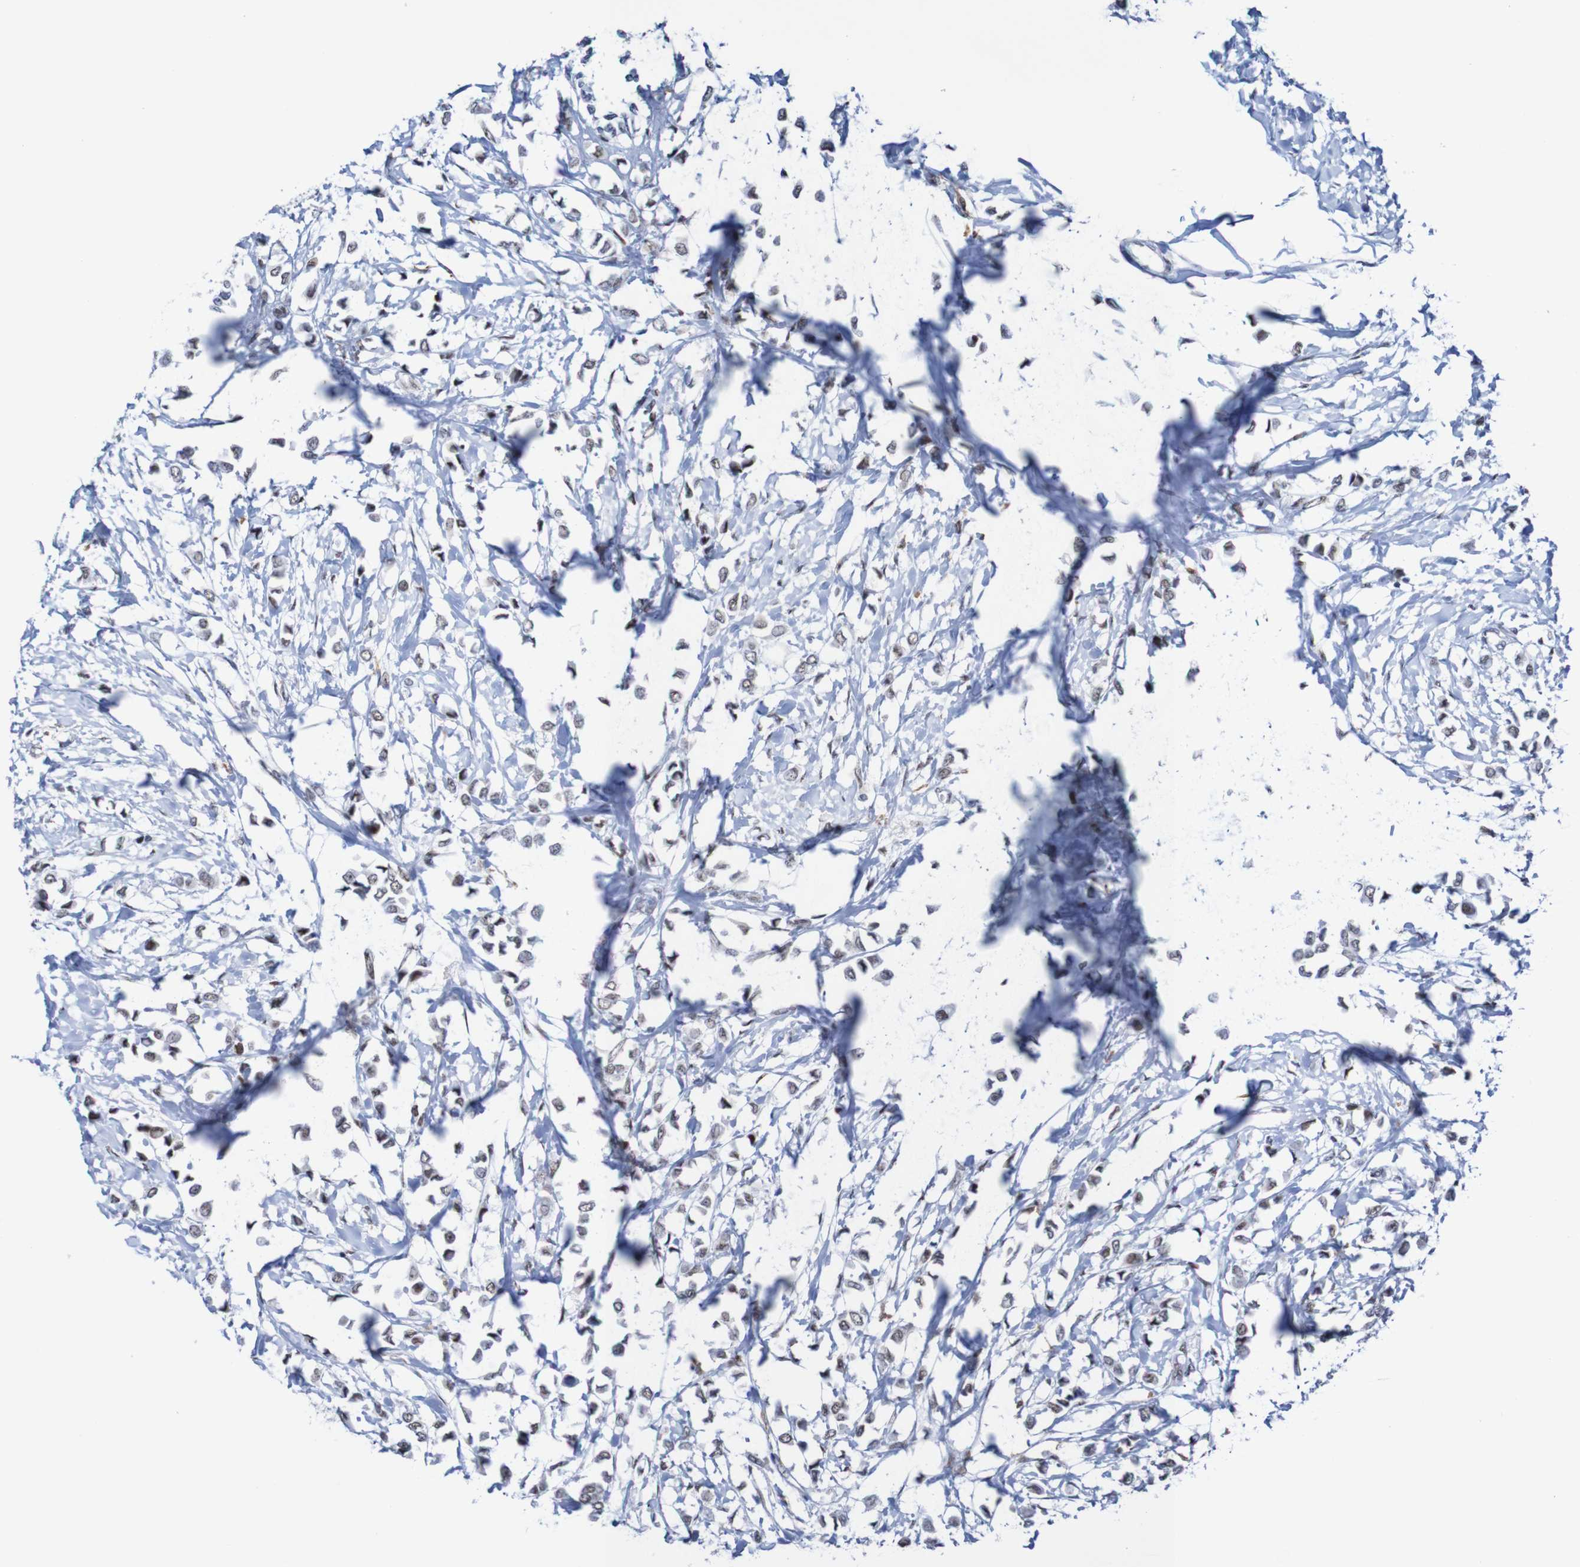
{"staining": {"intensity": "weak", "quantity": "25%-75%", "location": "nuclear"}, "tissue": "breast cancer", "cell_type": "Tumor cells", "image_type": "cancer", "snomed": [{"axis": "morphology", "description": "Lobular carcinoma"}, {"axis": "topography", "description": "Breast"}], "caption": "Immunohistochemistry image of neoplastic tissue: human lobular carcinoma (breast) stained using IHC displays low levels of weak protein expression localized specifically in the nuclear of tumor cells, appearing as a nuclear brown color.", "gene": "CDC5L", "patient": {"sex": "female", "age": 51}}